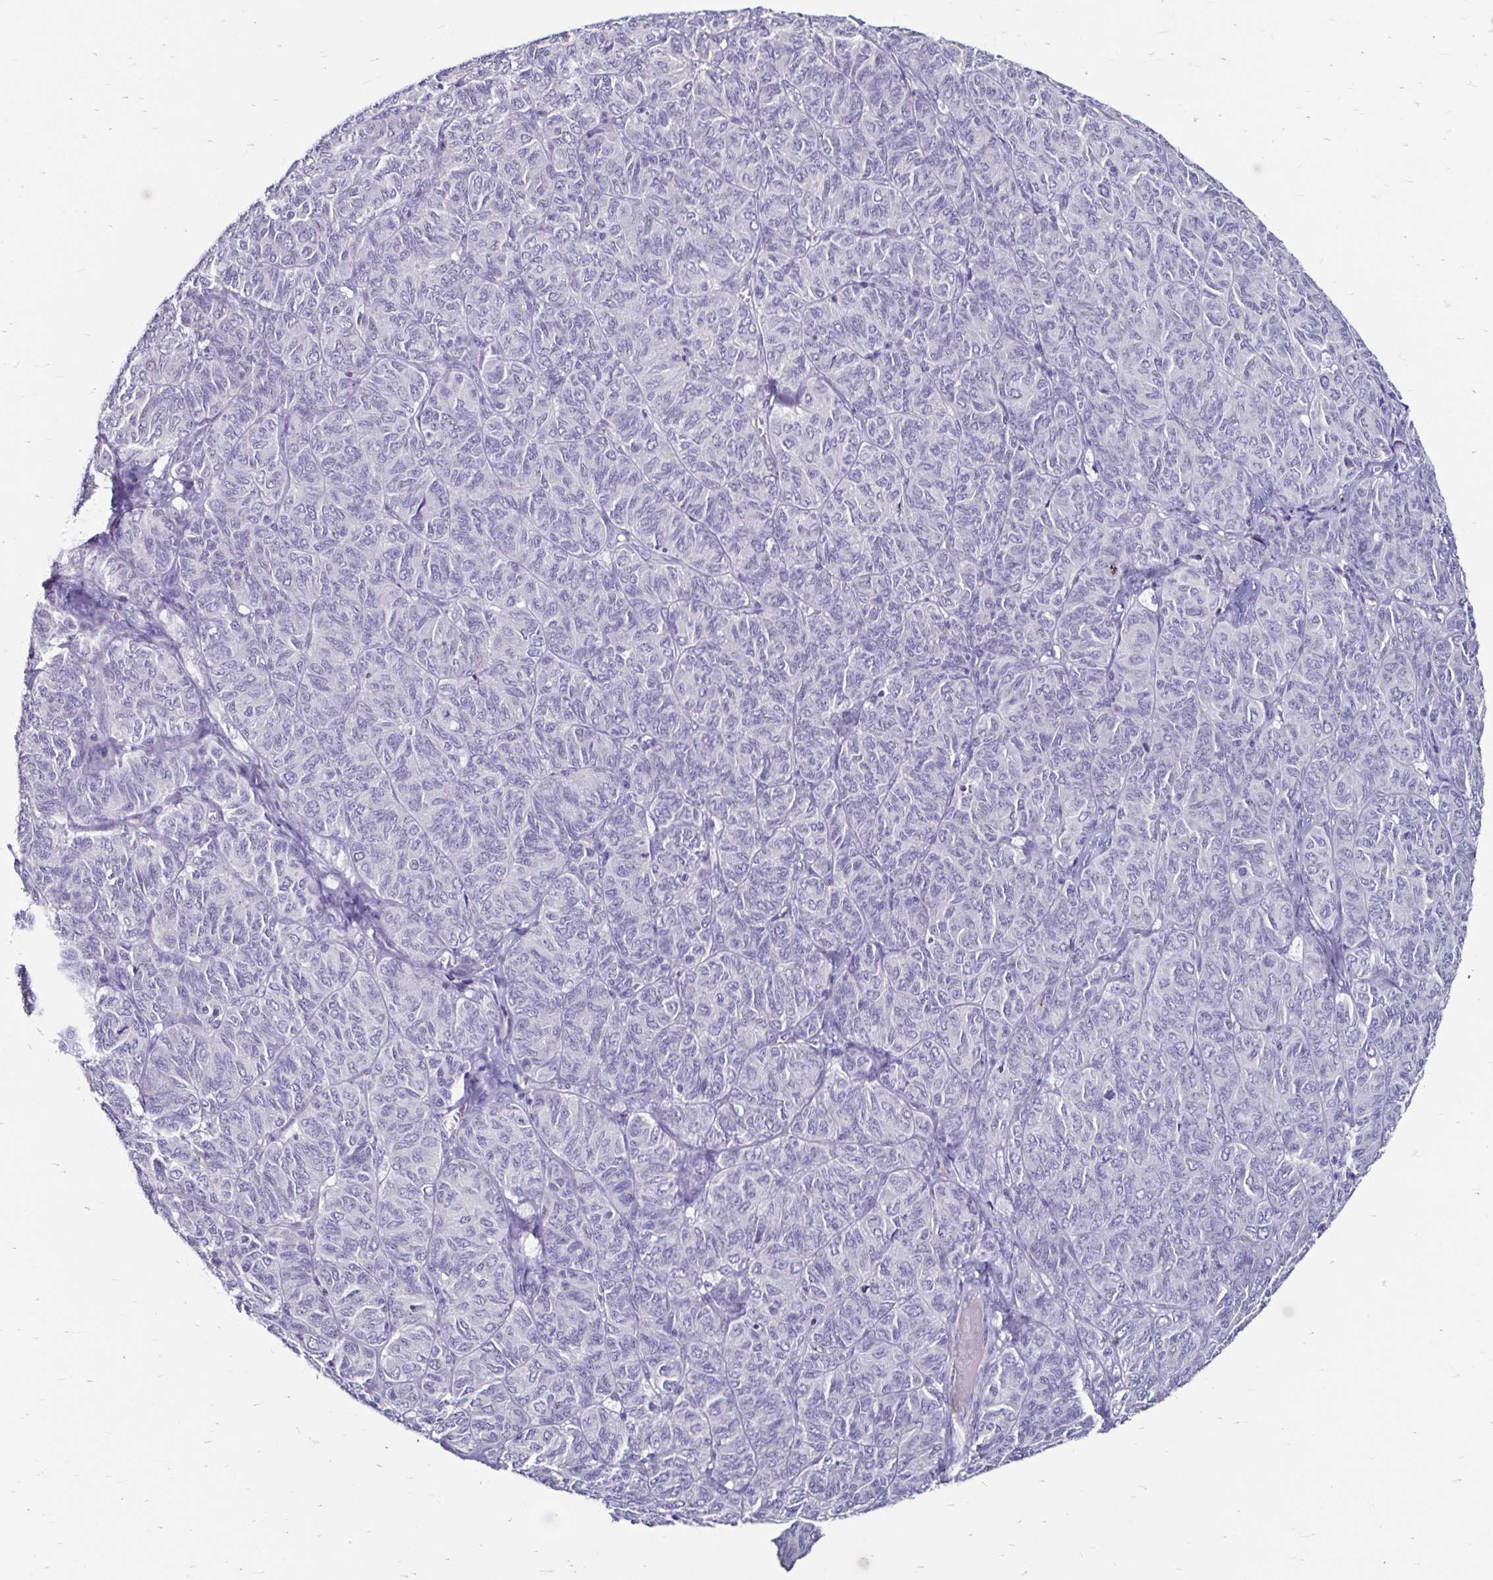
{"staining": {"intensity": "negative", "quantity": "none", "location": "none"}, "tissue": "ovarian cancer", "cell_type": "Tumor cells", "image_type": "cancer", "snomed": [{"axis": "morphology", "description": "Carcinoma, endometroid"}, {"axis": "topography", "description": "Ovary"}], "caption": "Endometroid carcinoma (ovarian) stained for a protein using immunohistochemistry (IHC) demonstrates no positivity tumor cells.", "gene": "SCG3", "patient": {"sex": "female", "age": 80}}